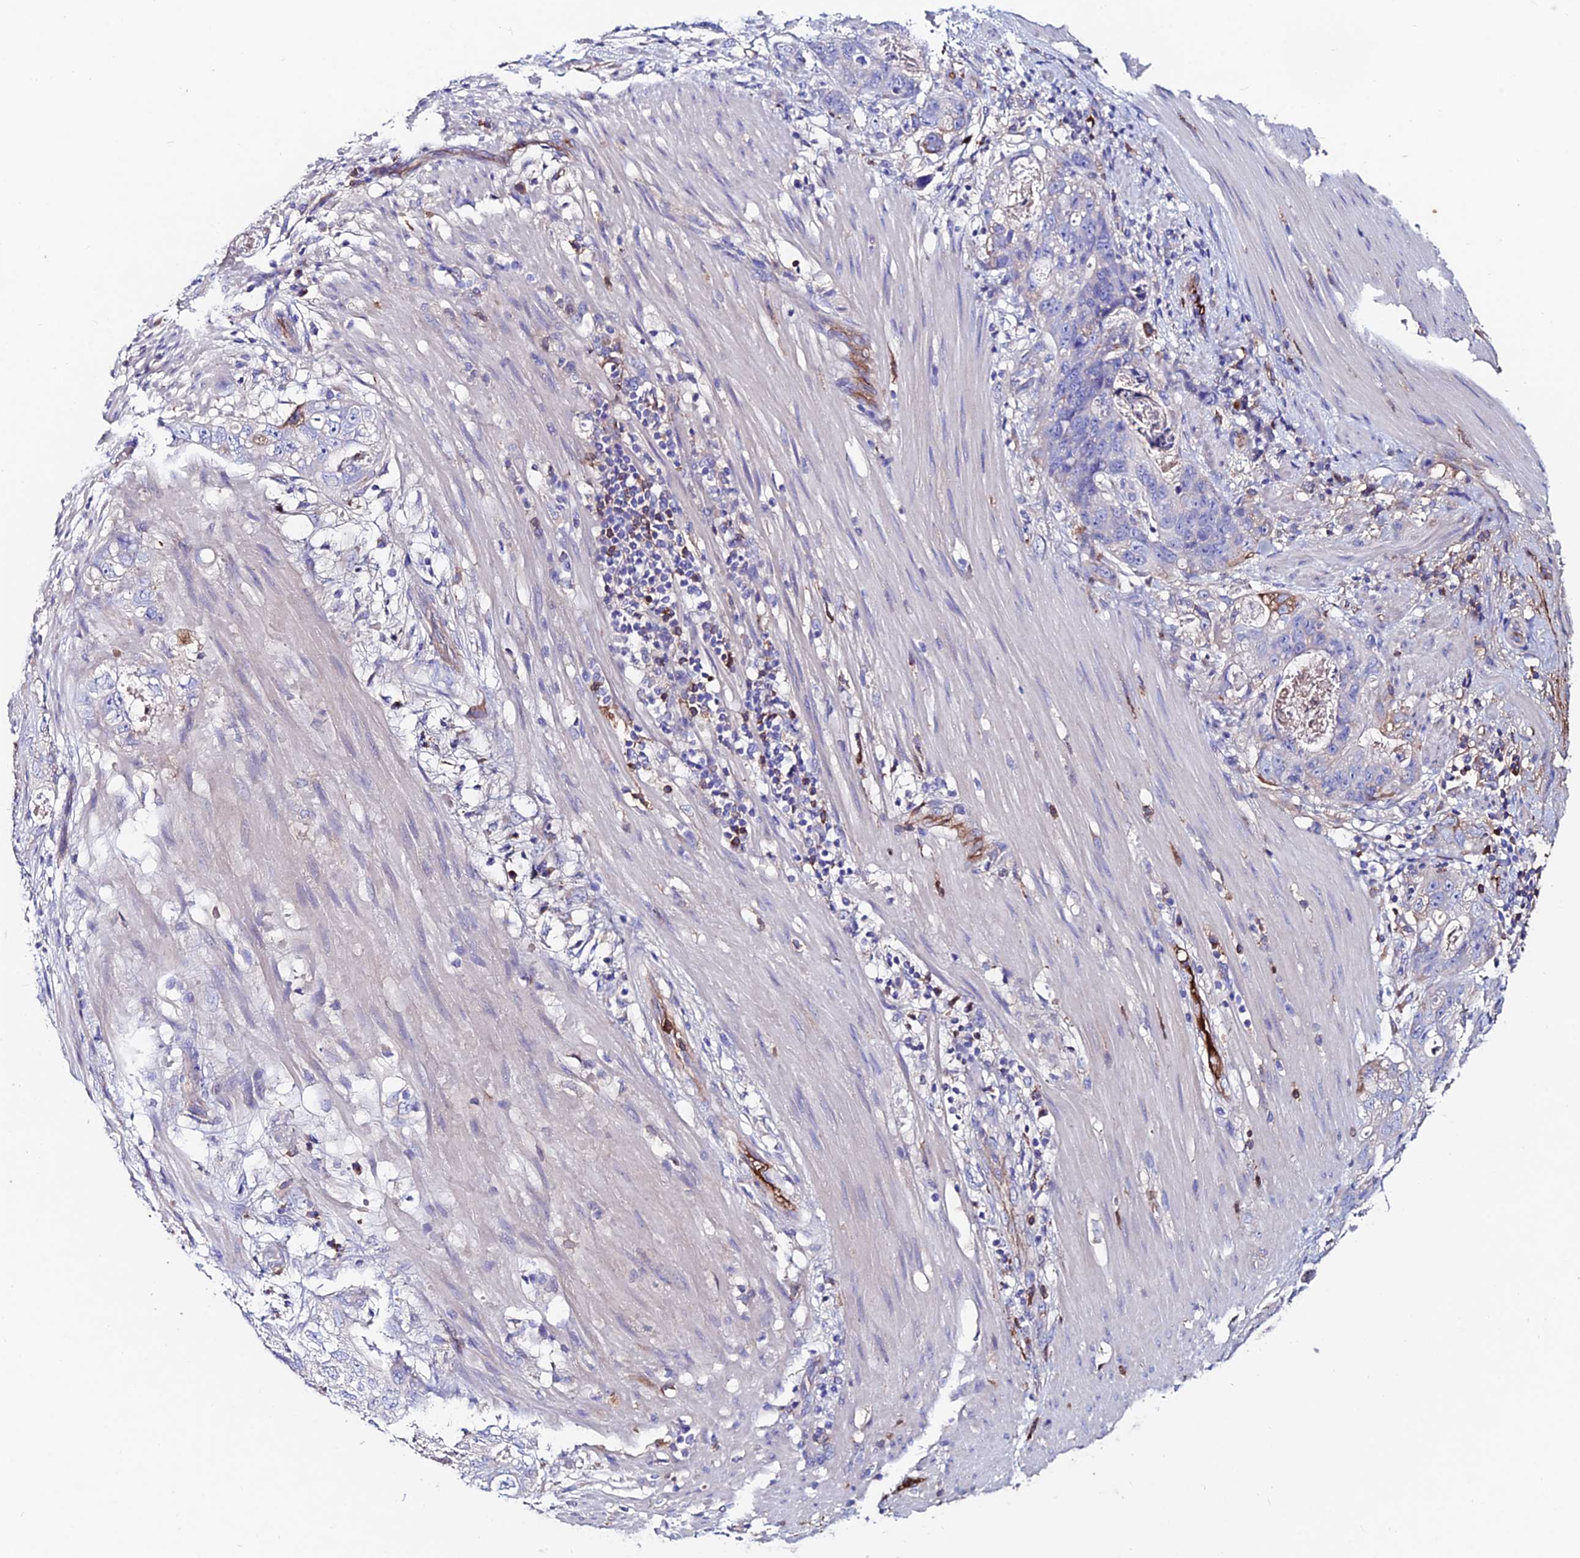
{"staining": {"intensity": "negative", "quantity": "none", "location": "none"}, "tissue": "stomach cancer", "cell_type": "Tumor cells", "image_type": "cancer", "snomed": [{"axis": "morphology", "description": "Normal tissue, NOS"}, {"axis": "morphology", "description": "Adenocarcinoma, NOS"}, {"axis": "topography", "description": "Stomach"}], "caption": "The micrograph shows no significant positivity in tumor cells of adenocarcinoma (stomach).", "gene": "SLC25A16", "patient": {"sex": "female", "age": 89}}